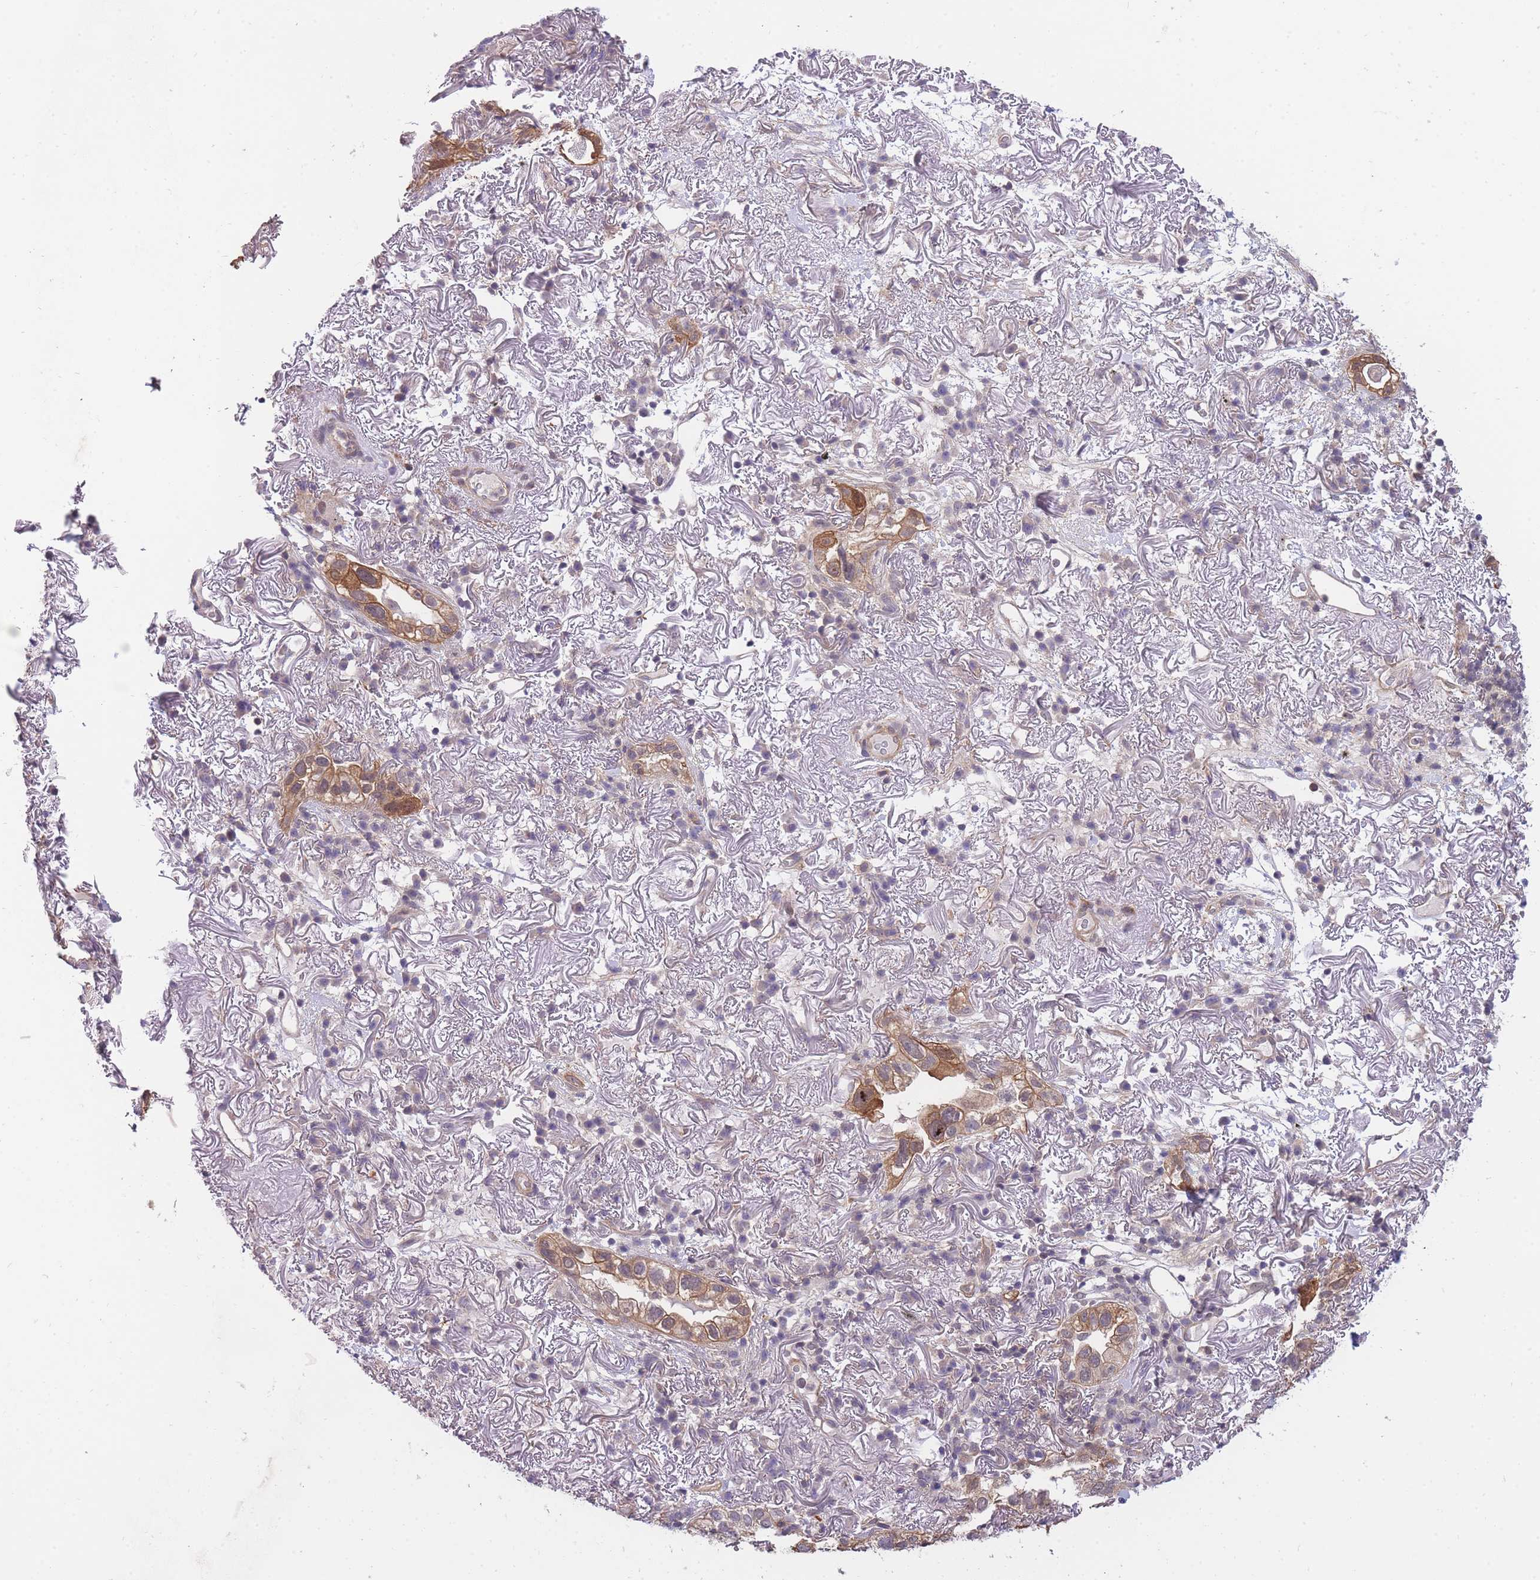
{"staining": {"intensity": "moderate", "quantity": ">75%", "location": "cytoplasmic/membranous"}, "tissue": "lung cancer", "cell_type": "Tumor cells", "image_type": "cancer", "snomed": [{"axis": "morphology", "description": "Adenocarcinoma, NOS"}, {"axis": "topography", "description": "Lung"}], "caption": "Immunohistochemistry (DAB (3,3'-diaminobenzidine)) staining of lung adenocarcinoma exhibits moderate cytoplasmic/membranous protein expression in approximately >75% of tumor cells.", "gene": "SMC6", "patient": {"sex": "female", "age": 69}}